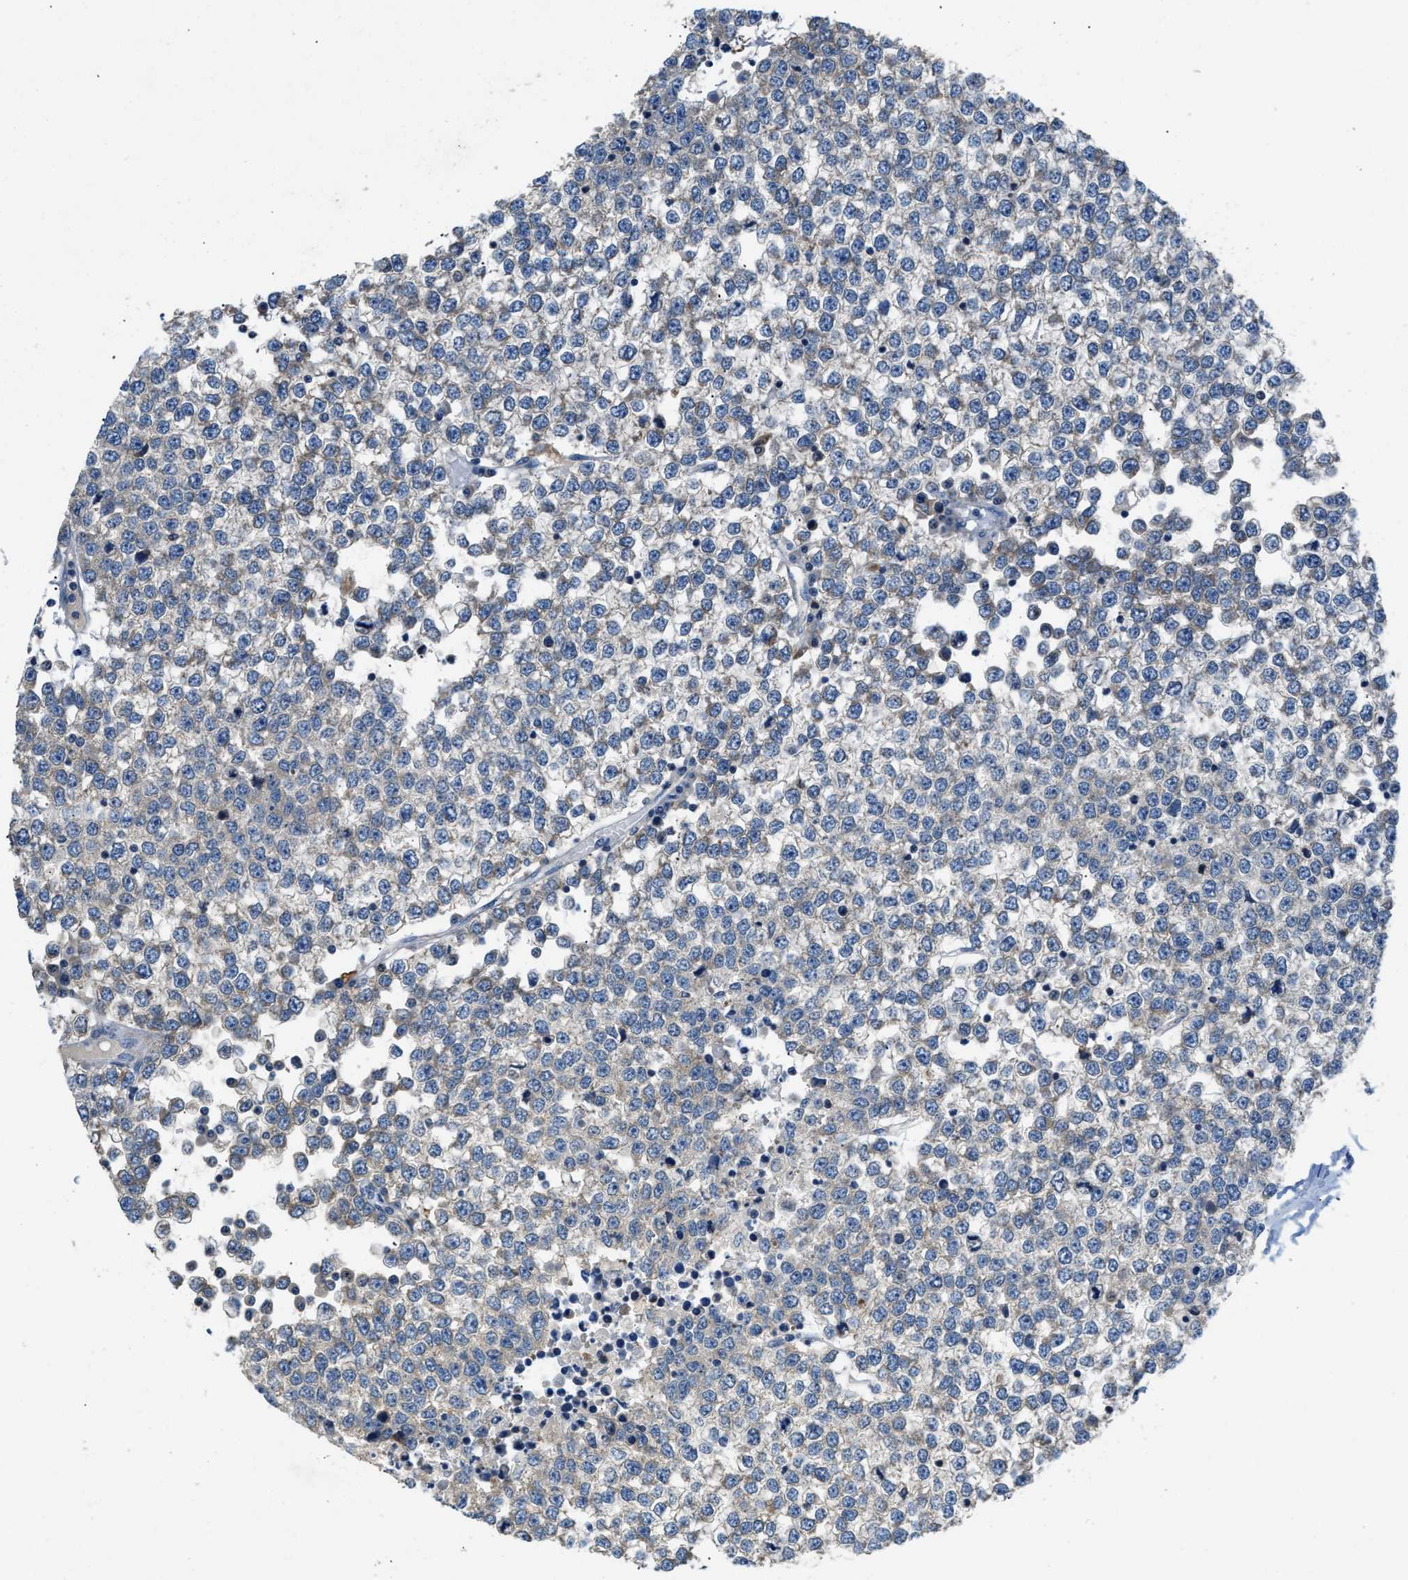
{"staining": {"intensity": "weak", "quantity": ">75%", "location": "cytoplasmic/membranous"}, "tissue": "testis cancer", "cell_type": "Tumor cells", "image_type": "cancer", "snomed": [{"axis": "morphology", "description": "Seminoma, NOS"}, {"axis": "topography", "description": "Testis"}], "caption": "Immunohistochemistry (IHC) of testis seminoma displays low levels of weak cytoplasmic/membranous positivity in approximately >75% of tumor cells. (DAB (3,3'-diaminobenzidine) IHC with brightfield microscopy, high magnification).", "gene": "TOMM34", "patient": {"sex": "male", "age": 65}}